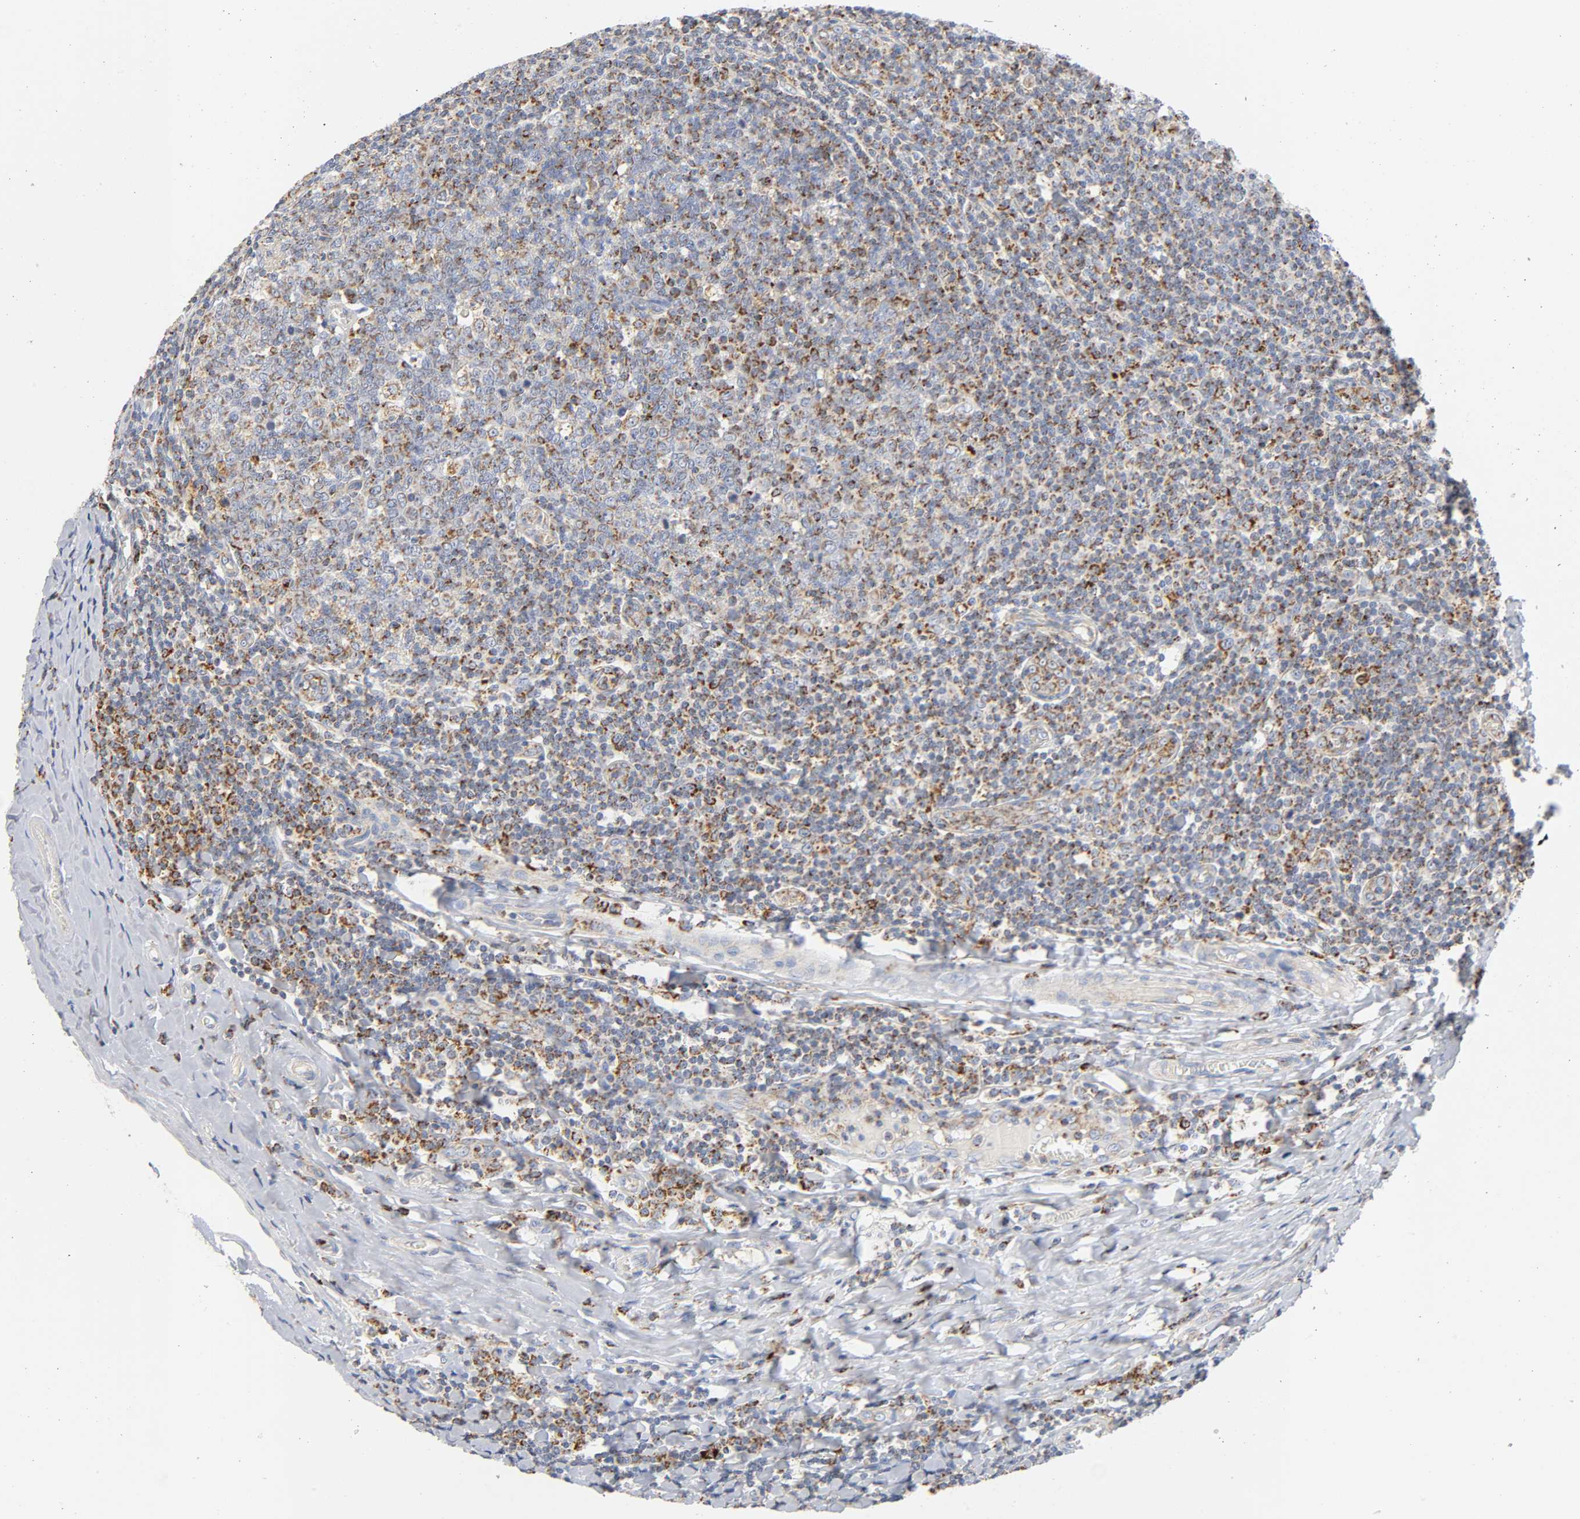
{"staining": {"intensity": "strong", "quantity": "25%-75%", "location": "cytoplasmic/membranous"}, "tissue": "tonsil", "cell_type": "Germinal center cells", "image_type": "normal", "snomed": [{"axis": "morphology", "description": "Normal tissue, NOS"}, {"axis": "topography", "description": "Tonsil"}], "caption": "The histopathology image exhibits immunohistochemical staining of unremarkable tonsil. There is strong cytoplasmic/membranous positivity is seen in about 25%-75% of germinal center cells.", "gene": "BAK1", "patient": {"sex": "male", "age": 31}}